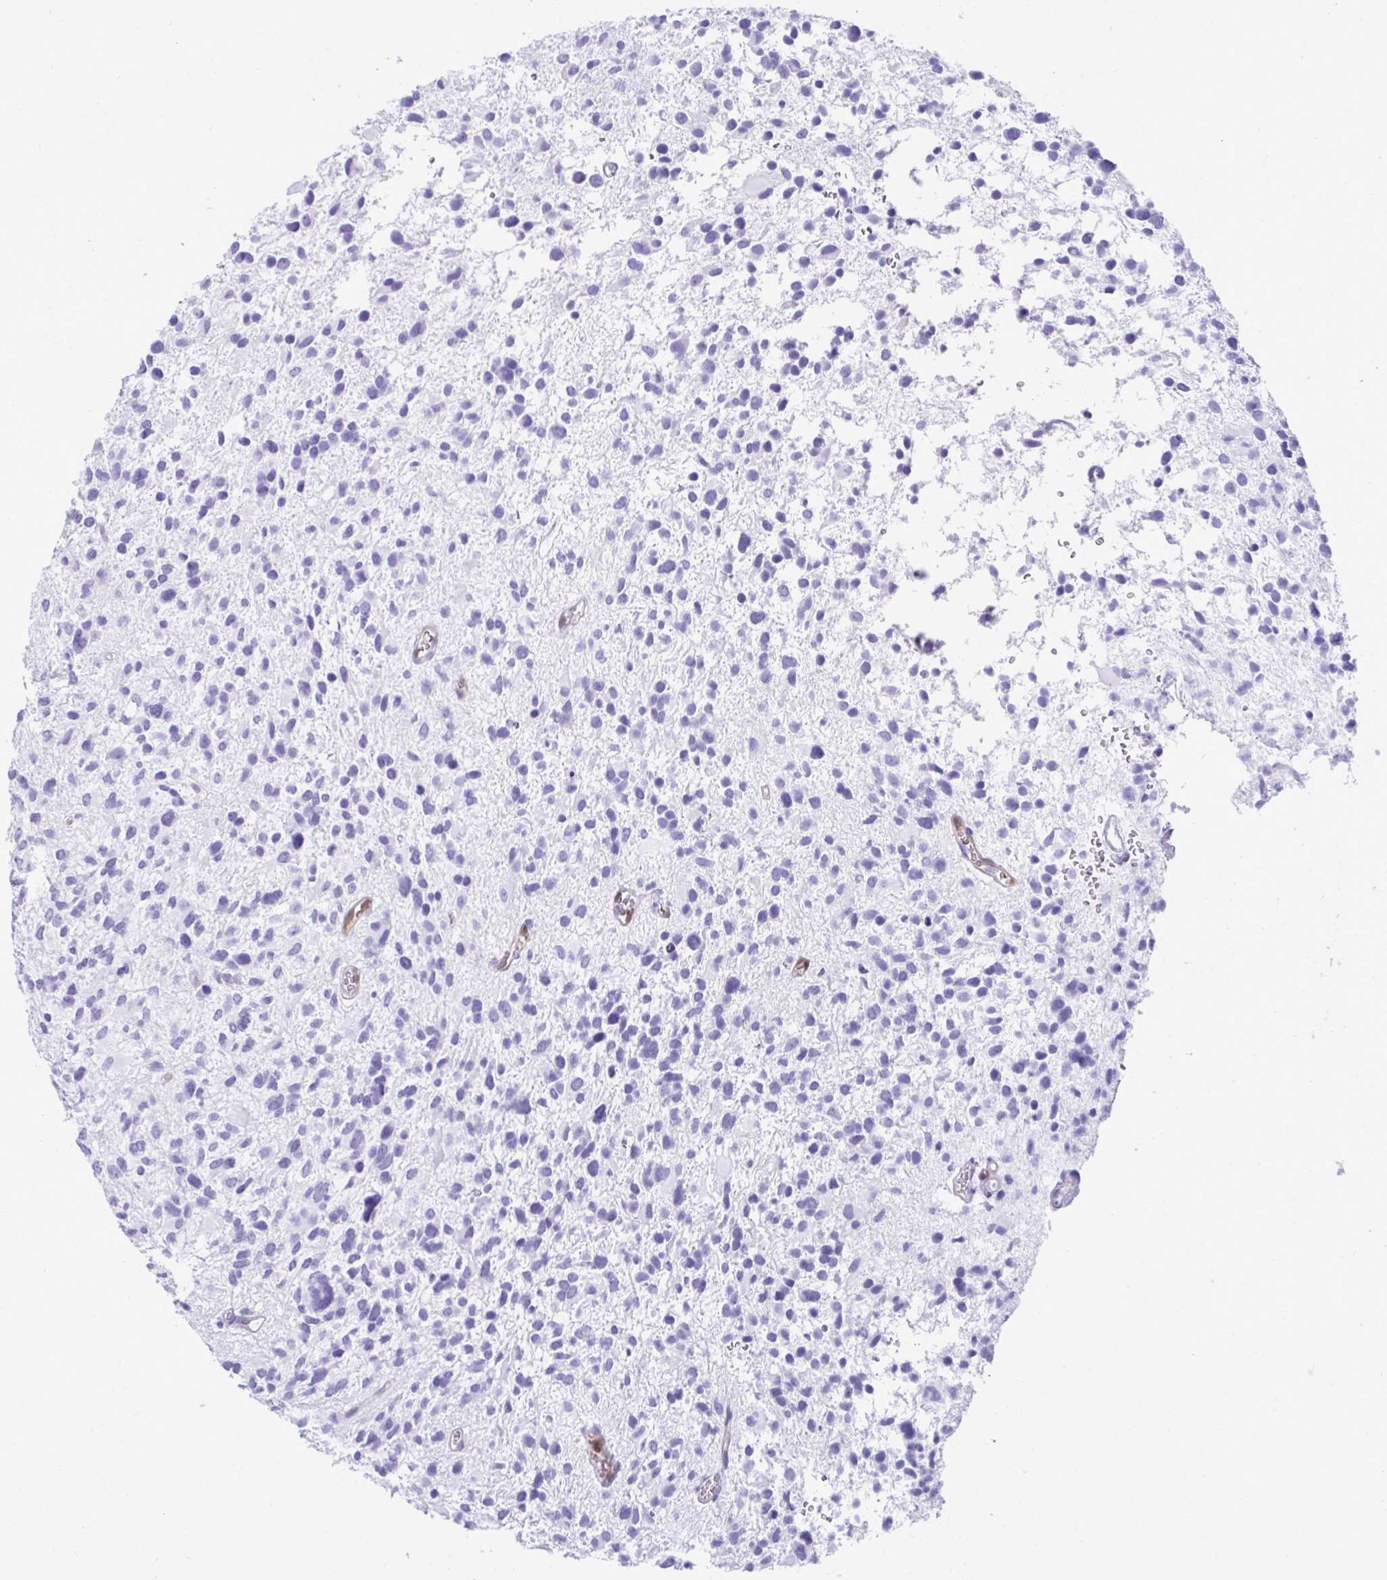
{"staining": {"intensity": "negative", "quantity": "none", "location": "none"}, "tissue": "glioma", "cell_type": "Tumor cells", "image_type": "cancer", "snomed": [{"axis": "morphology", "description": "Glioma, malignant, High grade"}, {"axis": "topography", "description": "Brain"}], "caption": "Human glioma stained for a protein using IHC exhibits no expression in tumor cells.", "gene": "PSCA", "patient": {"sex": "female", "age": 11}}